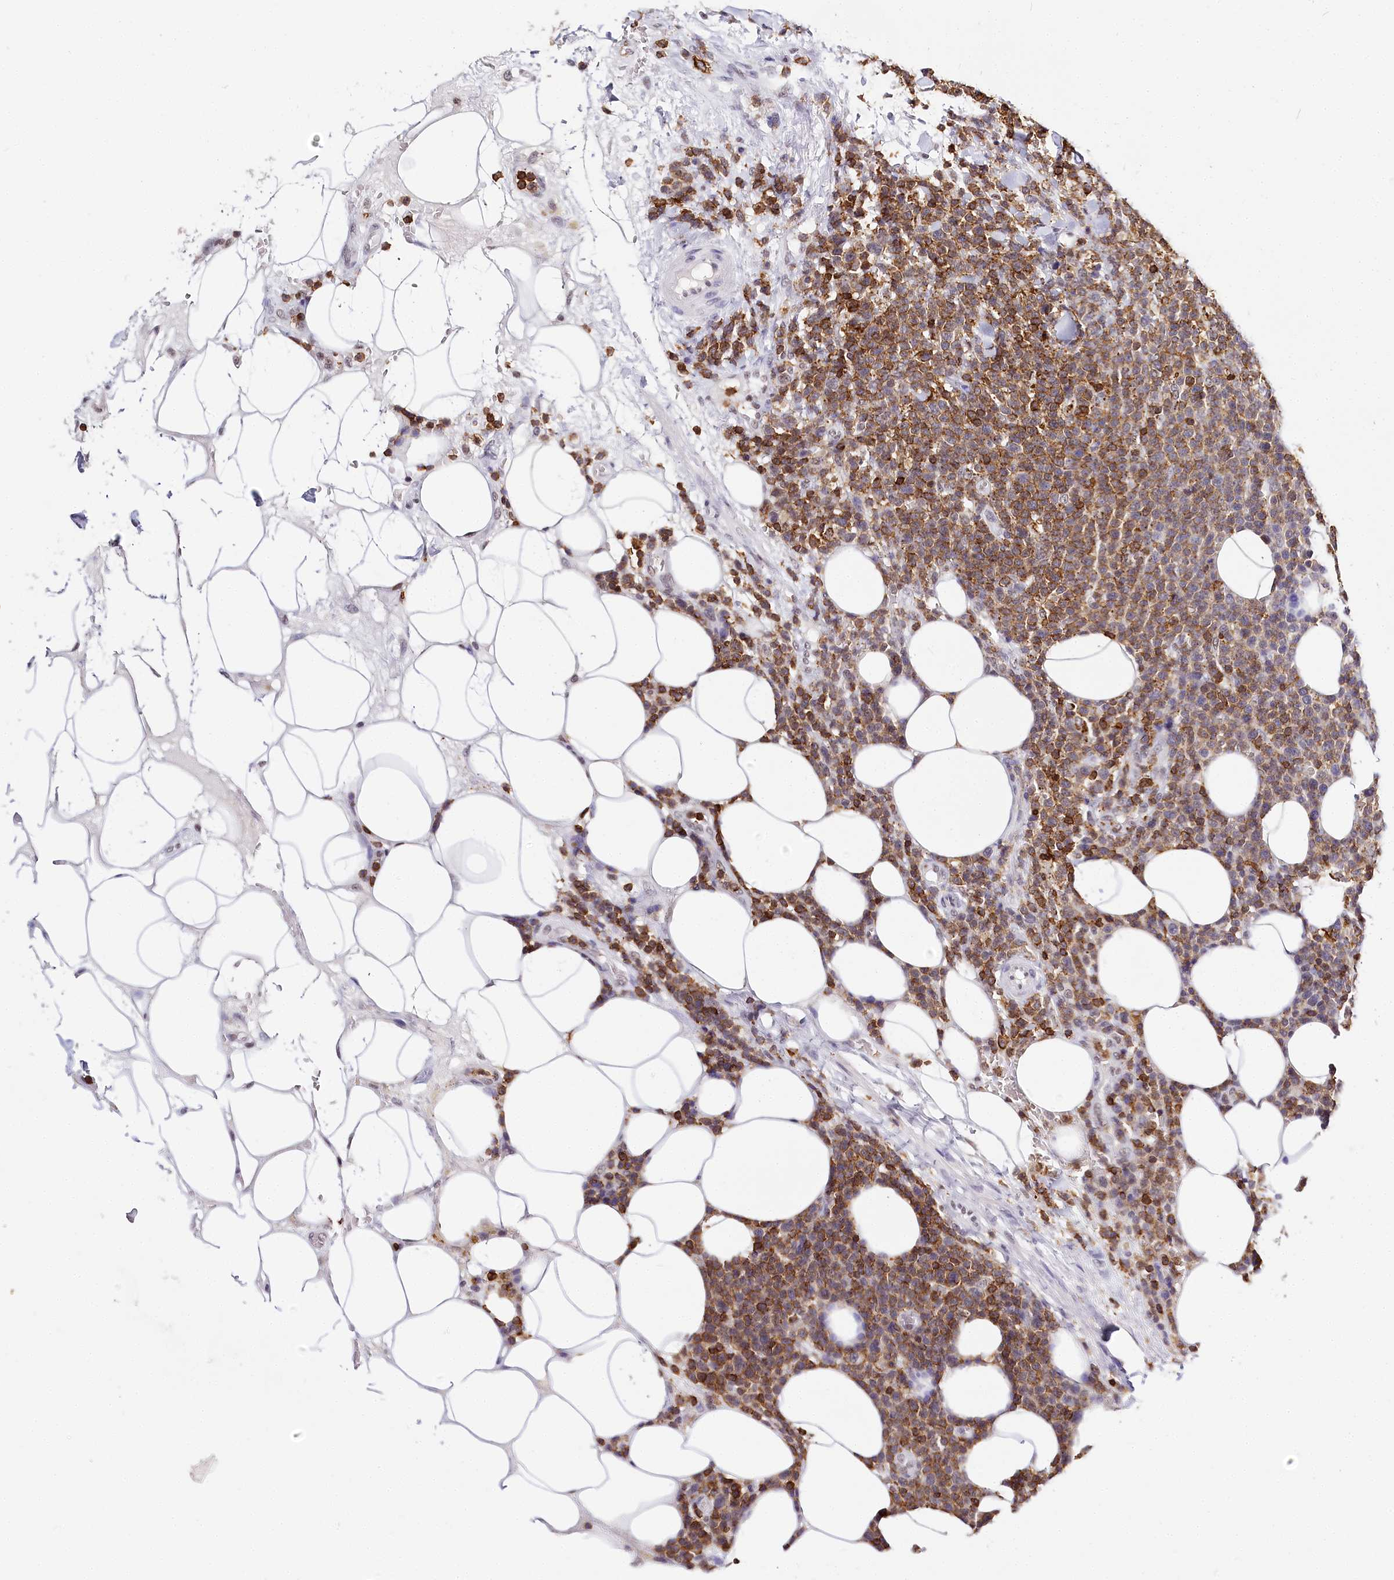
{"staining": {"intensity": "moderate", "quantity": ">75%", "location": "cytoplasmic/membranous"}, "tissue": "lymphoma", "cell_type": "Tumor cells", "image_type": "cancer", "snomed": [{"axis": "morphology", "description": "Malignant lymphoma, non-Hodgkin's type, High grade"}, {"axis": "topography", "description": "Lymph node"}], "caption": "Protein staining reveals moderate cytoplasmic/membranous expression in about >75% of tumor cells in lymphoma.", "gene": "BARD1", "patient": {"sex": "male", "age": 61}}